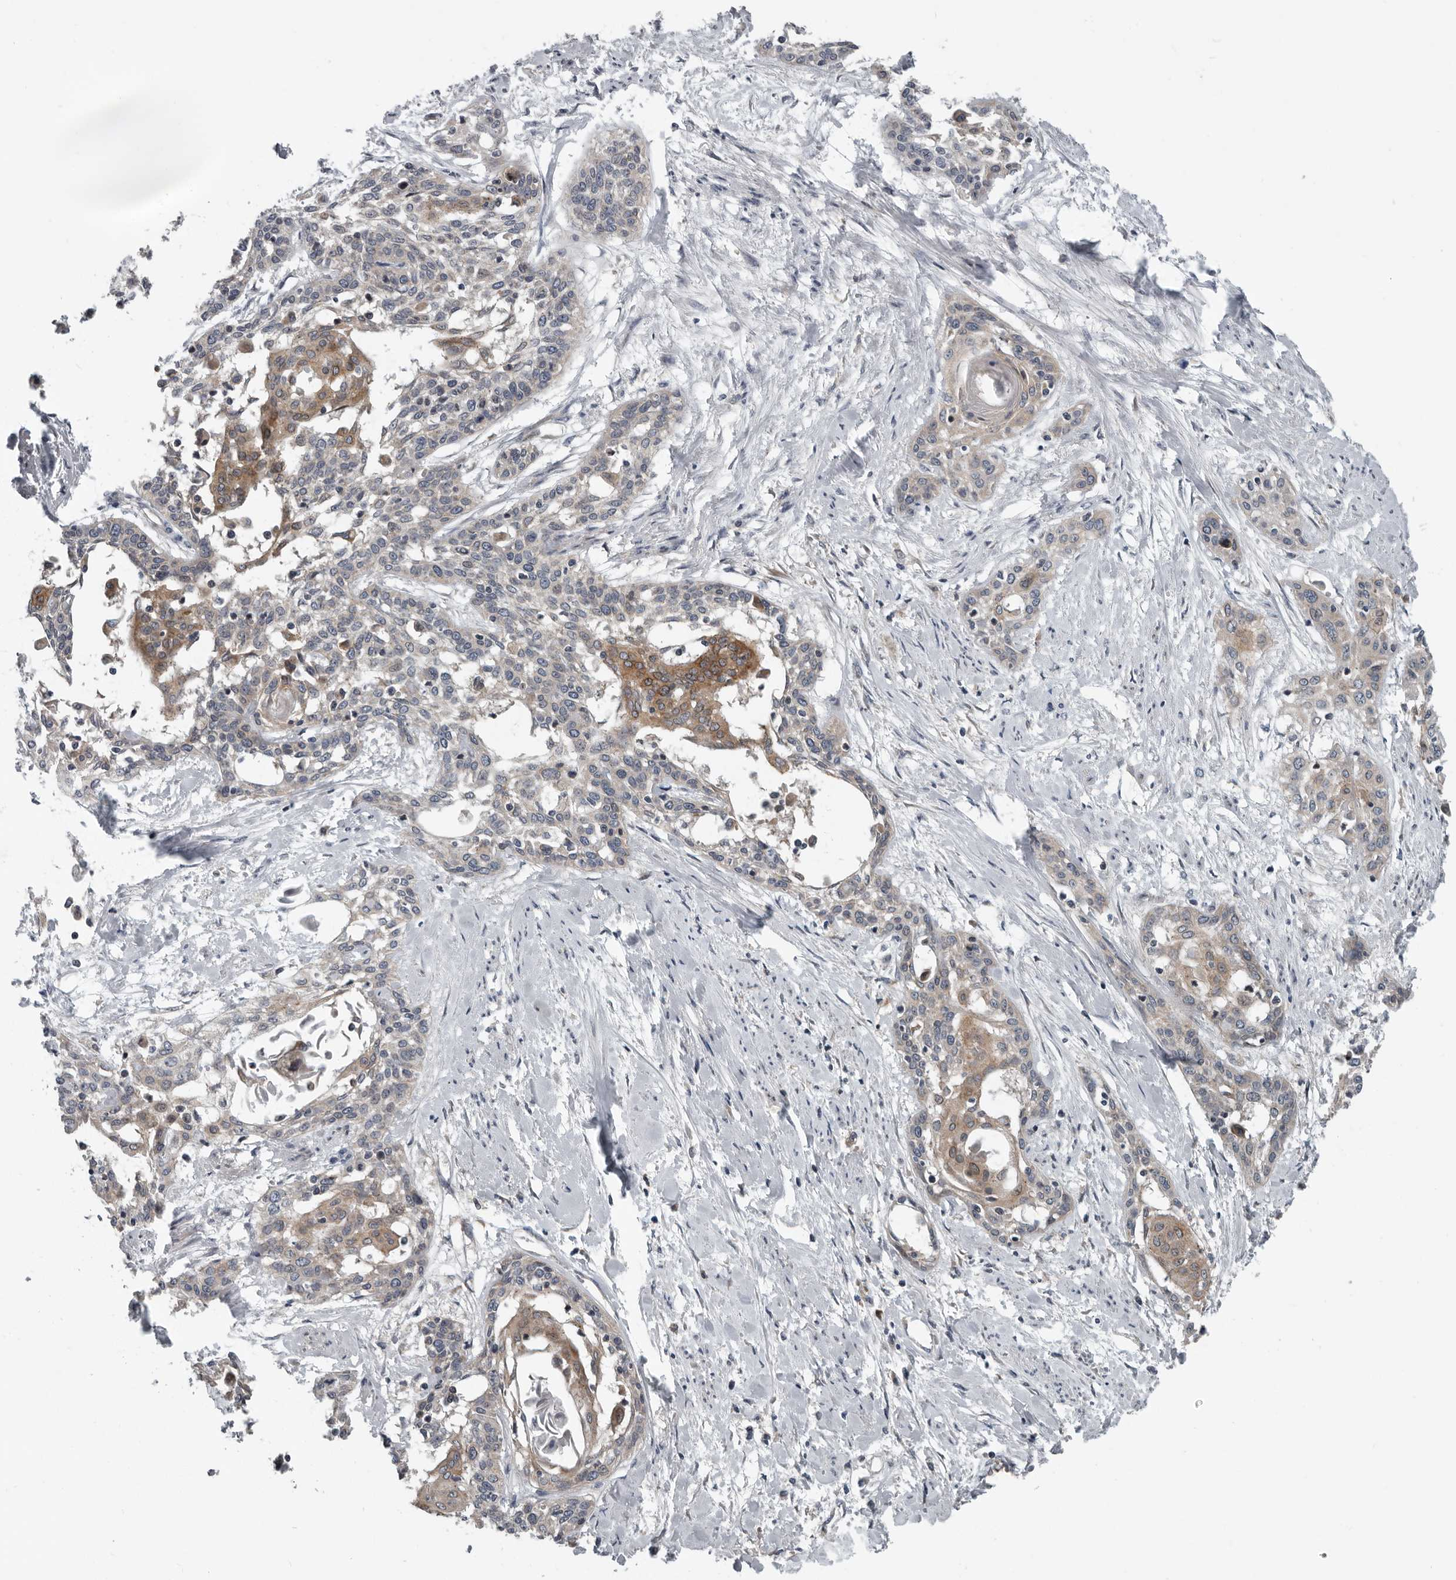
{"staining": {"intensity": "moderate", "quantity": "<25%", "location": "cytoplasmic/membranous"}, "tissue": "cervical cancer", "cell_type": "Tumor cells", "image_type": "cancer", "snomed": [{"axis": "morphology", "description": "Squamous cell carcinoma, NOS"}, {"axis": "topography", "description": "Cervix"}], "caption": "IHC of human cervical cancer shows low levels of moderate cytoplasmic/membranous expression in approximately <25% of tumor cells. The staining was performed using DAB, with brown indicating positive protein expression. Nuclei are stained blue with hematoxylin.", "gene": "TMEM199", "patient": {"sex": "female", "age": 57}}